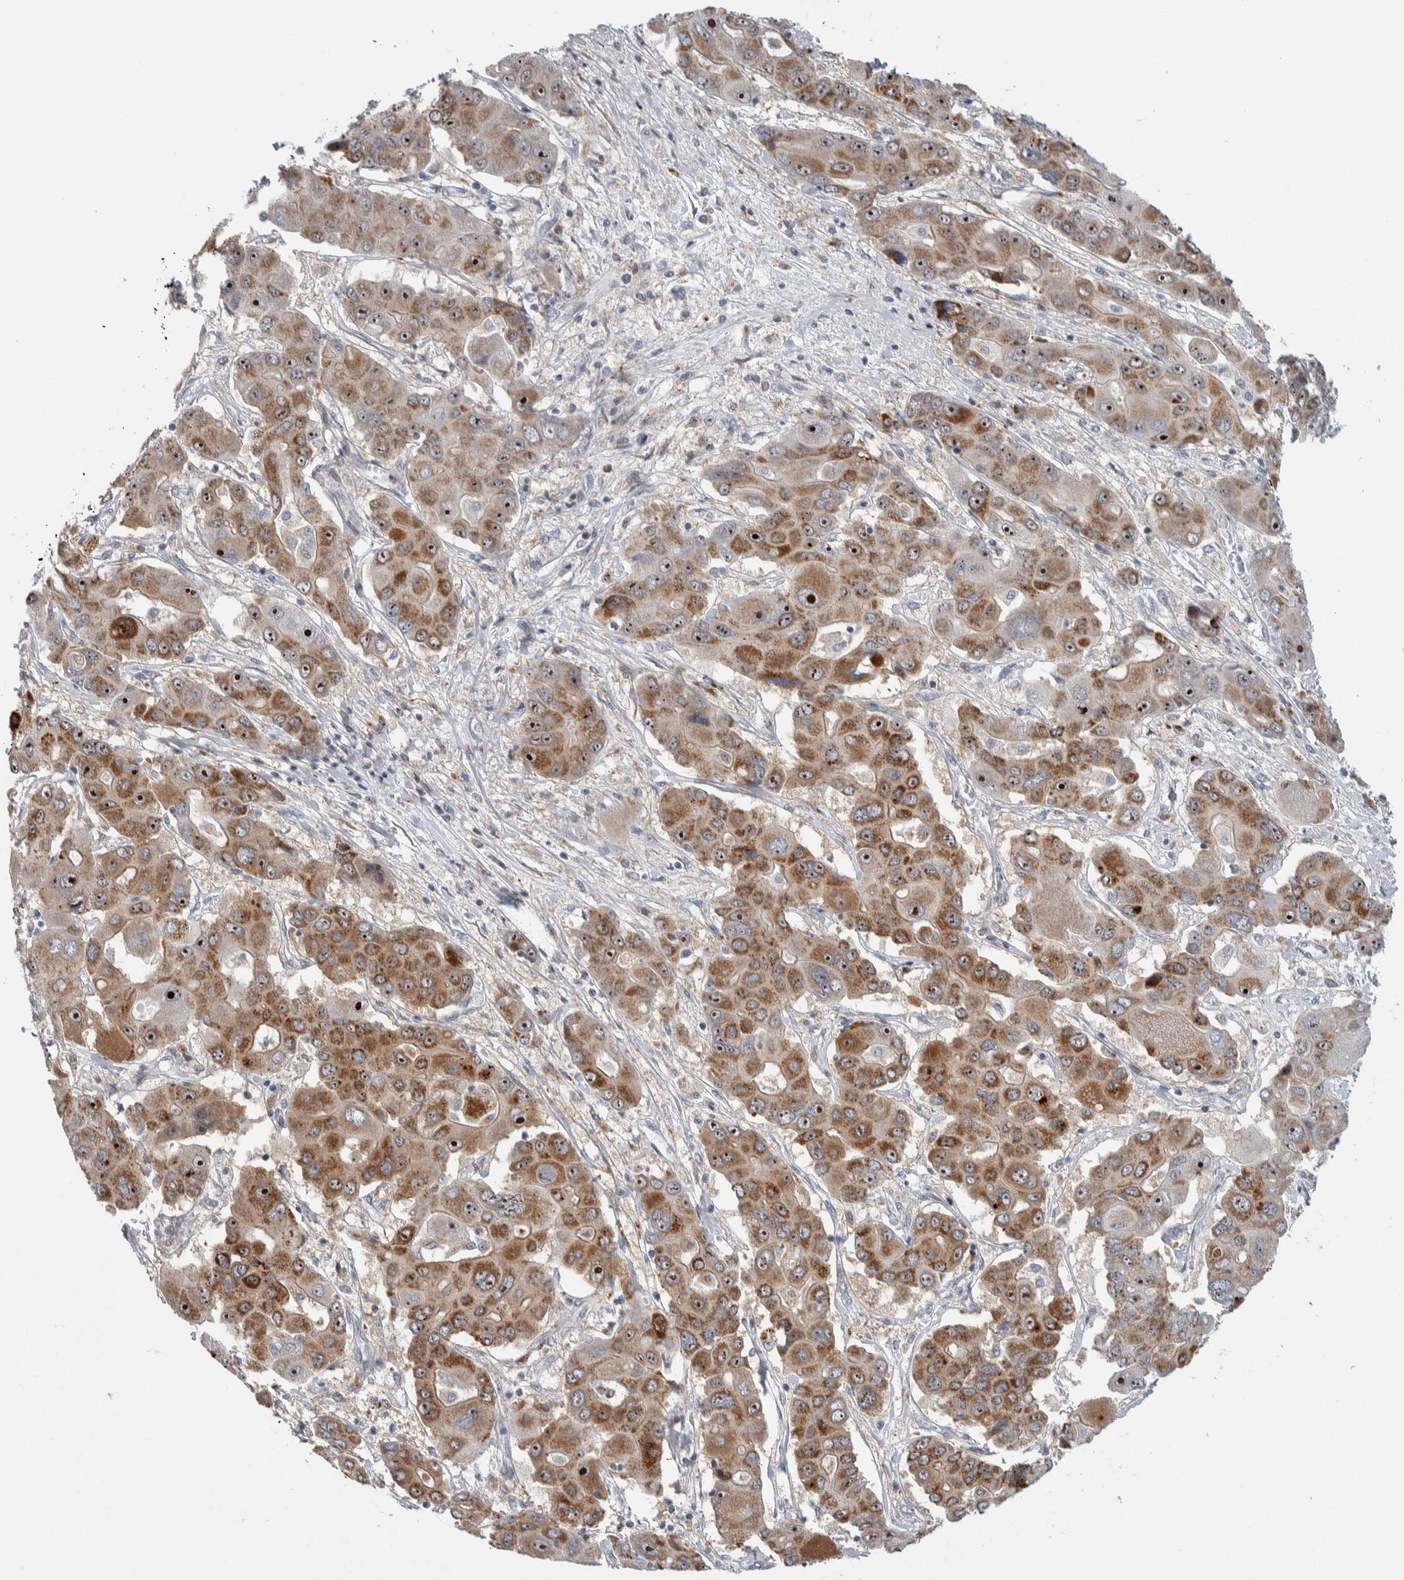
{"staining": {"intensity": "strong", "quantity": ">75%", "location": "cytoplasmic/membranous,nuclear"}, "tissue": "liver cancer", "cell_type": "Tumor cells", "image_type": "cancer", "snomed": [{"axis": "morphology", "description": "Cholangiocarcinoma"}, {"axis": "topography", "description": "Liver"}], "caption": "Tumor cells demonstrate high levels of strong cytoplasmic/membranous and nuclear expression in about >75% of cells in human liver cancer. (brown staining indicates protein expression, while blue staining denotes nuclei).", "gene": "PRRG4", "patient": {"sex": "male", "age": 67}}